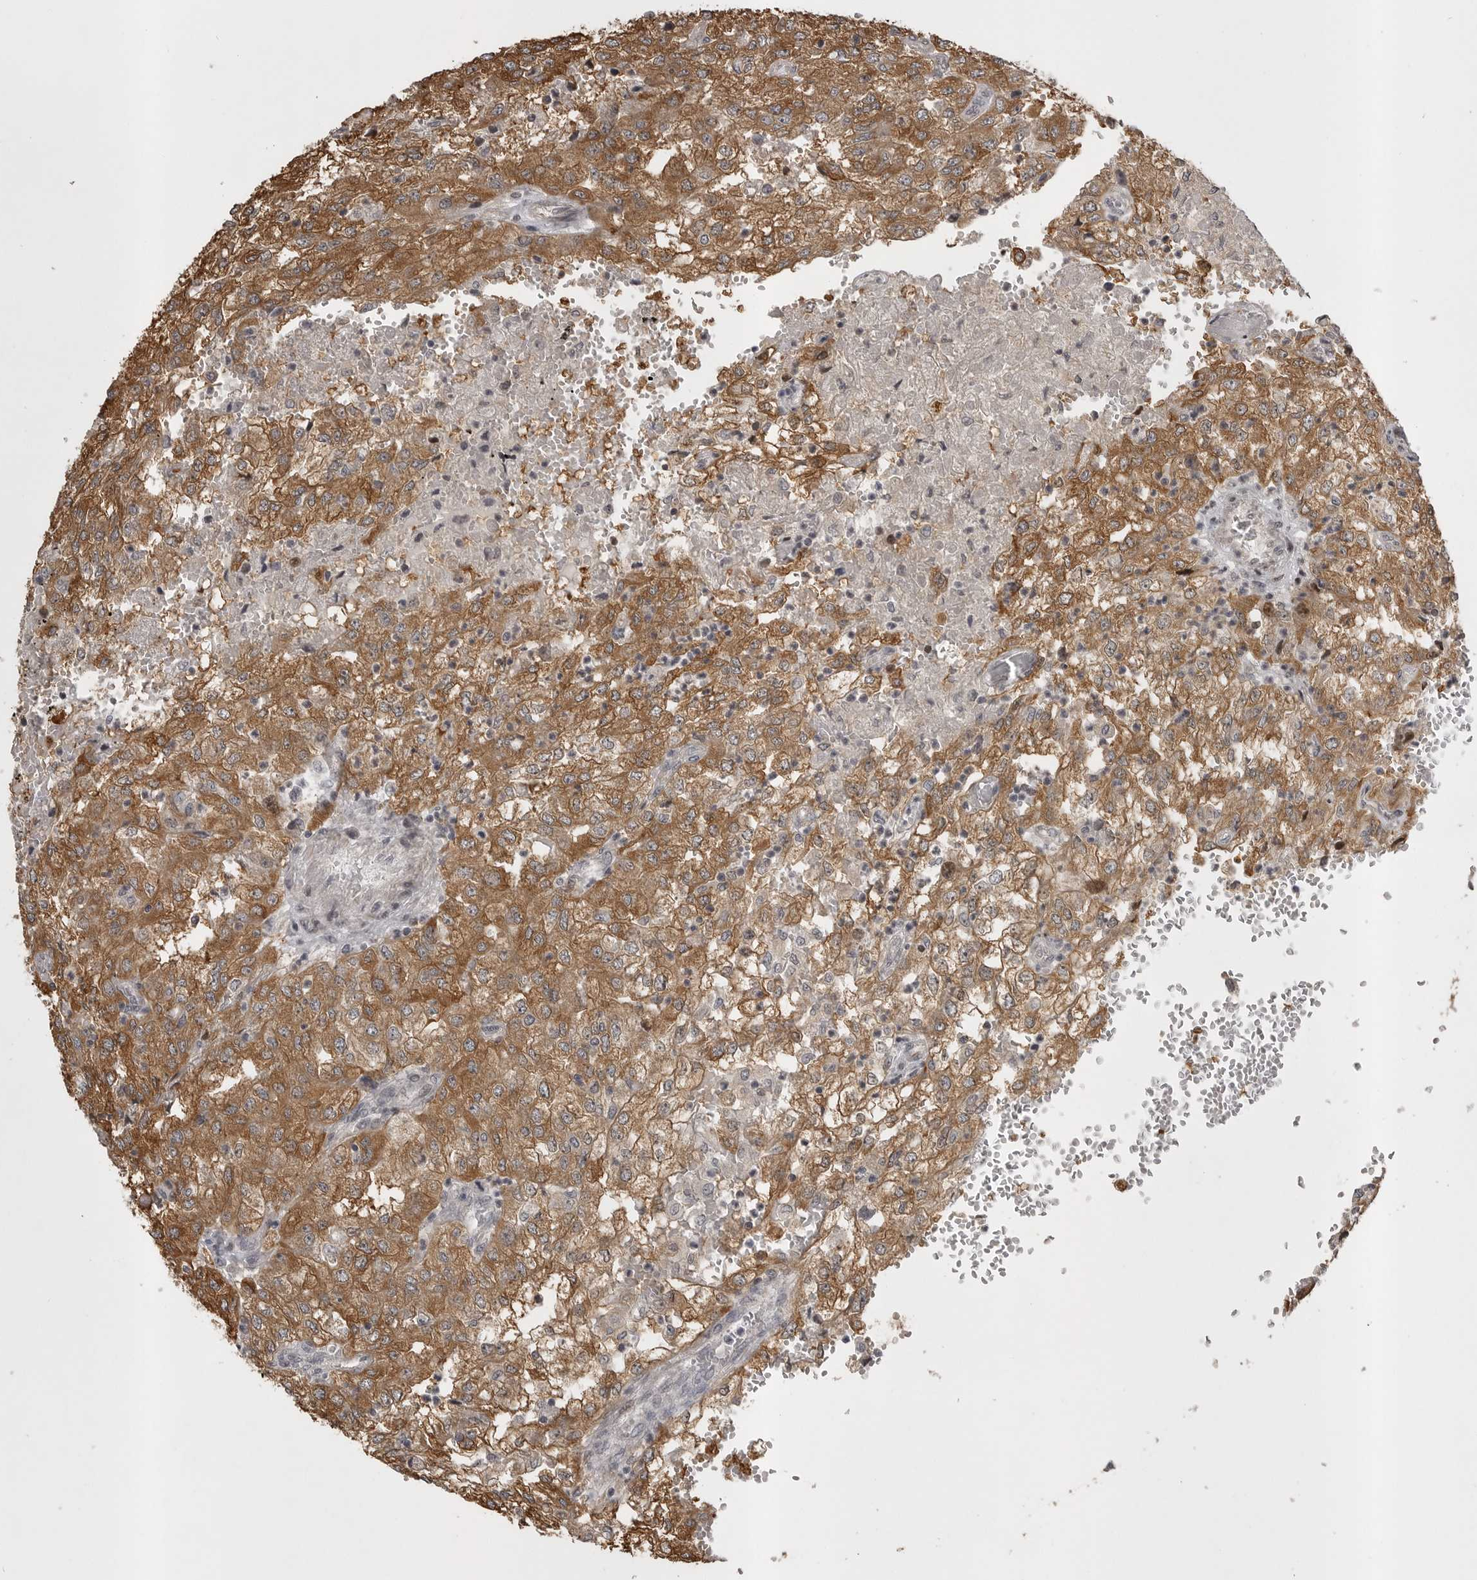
{"staining": {"intensity": "moderate", "quantity": ">75%", "location": "cytoplasmic/membranous"}, "tissue": "renal cancer", "cell_type": "Tumor cells", "image_type": "cancer", "snomed": [{"axis": "morphology", "description": "Adenocarcinoma, NOS"}, {"axis": "topography", "description": "Kidney"}], "caption": "High-power microscopy captured an immunohistochemistry (IHC) histopathology image of renal adenocarcinoma, revealing moderate cytoplasmic/membranous staining in approximately >75% of tumor cells.", "gene": "SNX16", "patient": {"sex": "female", "age": 54}}